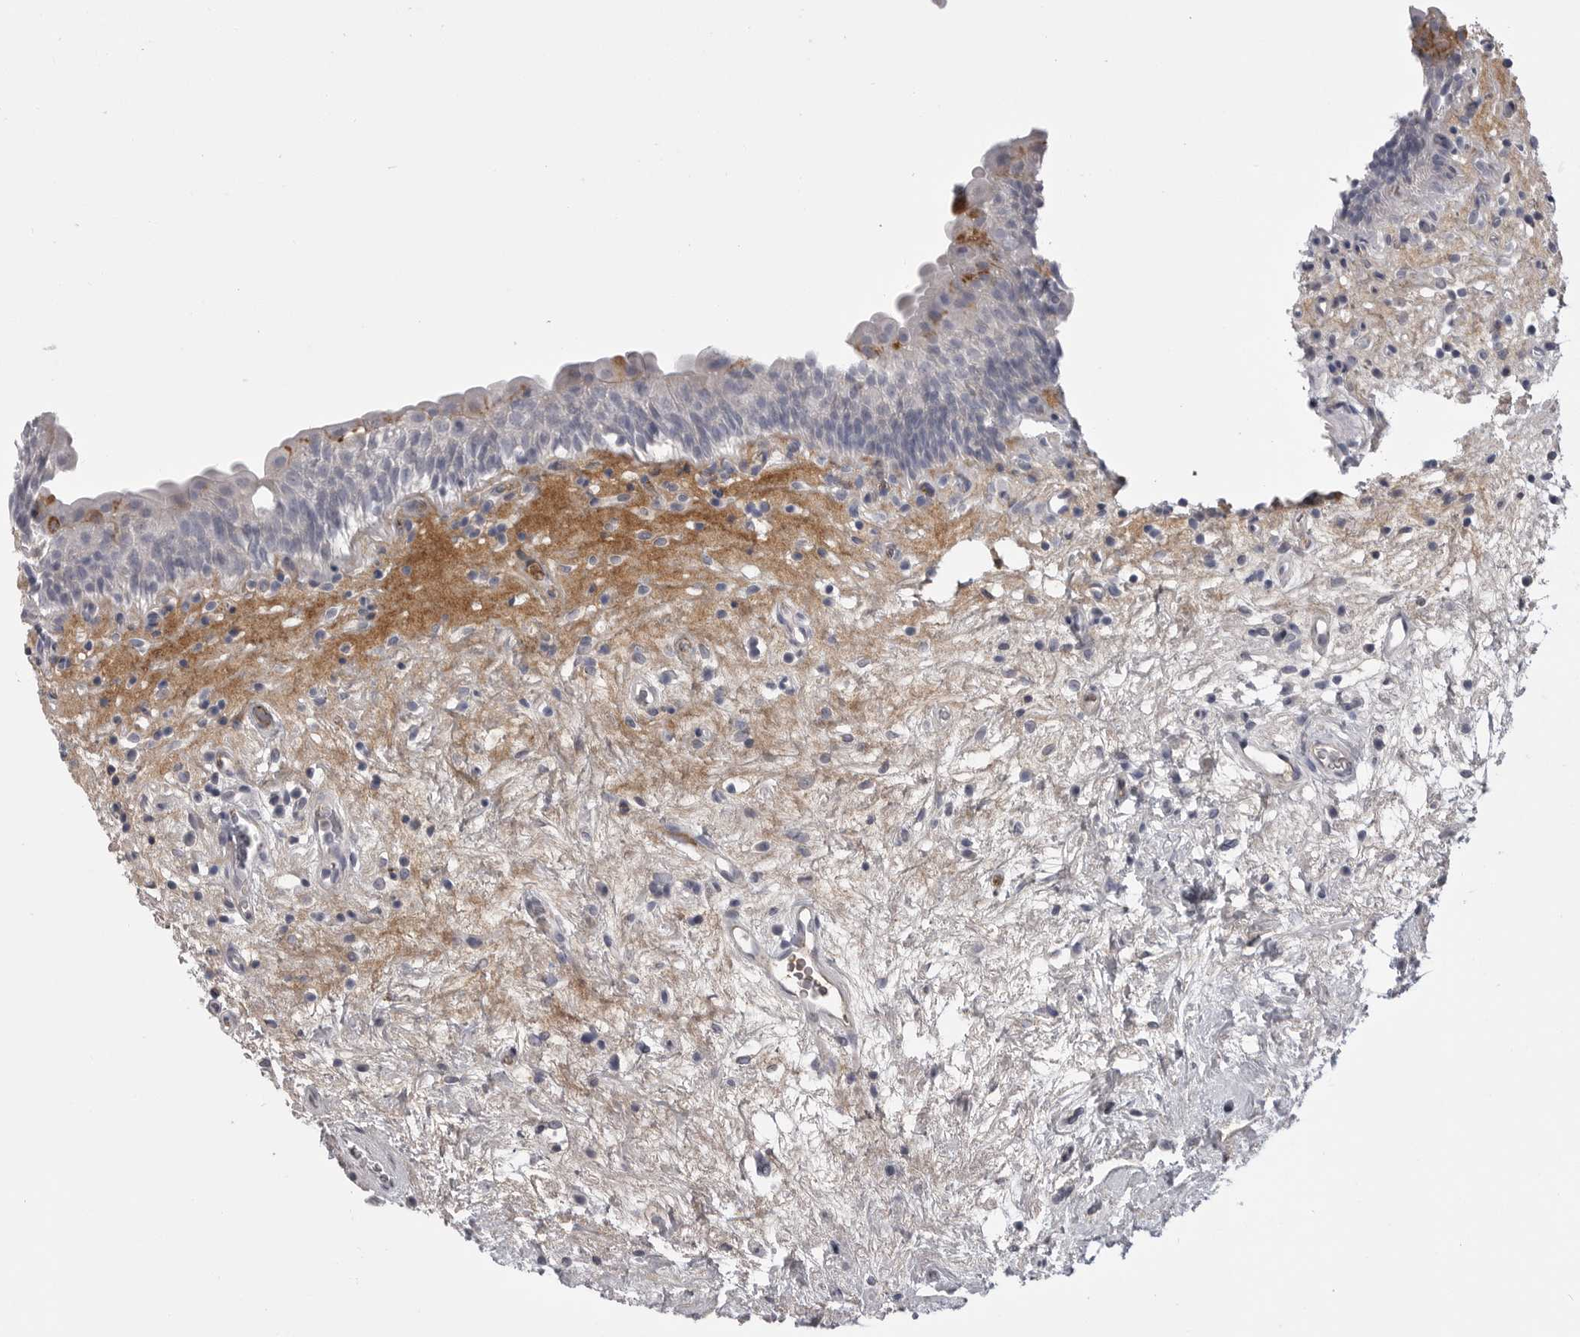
{"staining": {"intensity": "weak", "quantity": "<25%", "location": "cytoplasmic/membranous"}, "tissue": "urinary bladder", "cell_type": "Urothelial cells", "image_type": "normal", "snomed": [{"axis": "morphology", "description": "Normal tissue, NOS"}, {"axis": "topography", "description": "Urinary bladder"}], "caption": "Immunohistochemistry photomicrograph of normal human urinary bladder stained for a protein (brown), which exhibits no expression in urothelial cells. (DAB IHC visualized using brightfield microscopy, high magnification).", "gene": "SERPING1", "patient": {"sex": "male", "age": 83}}